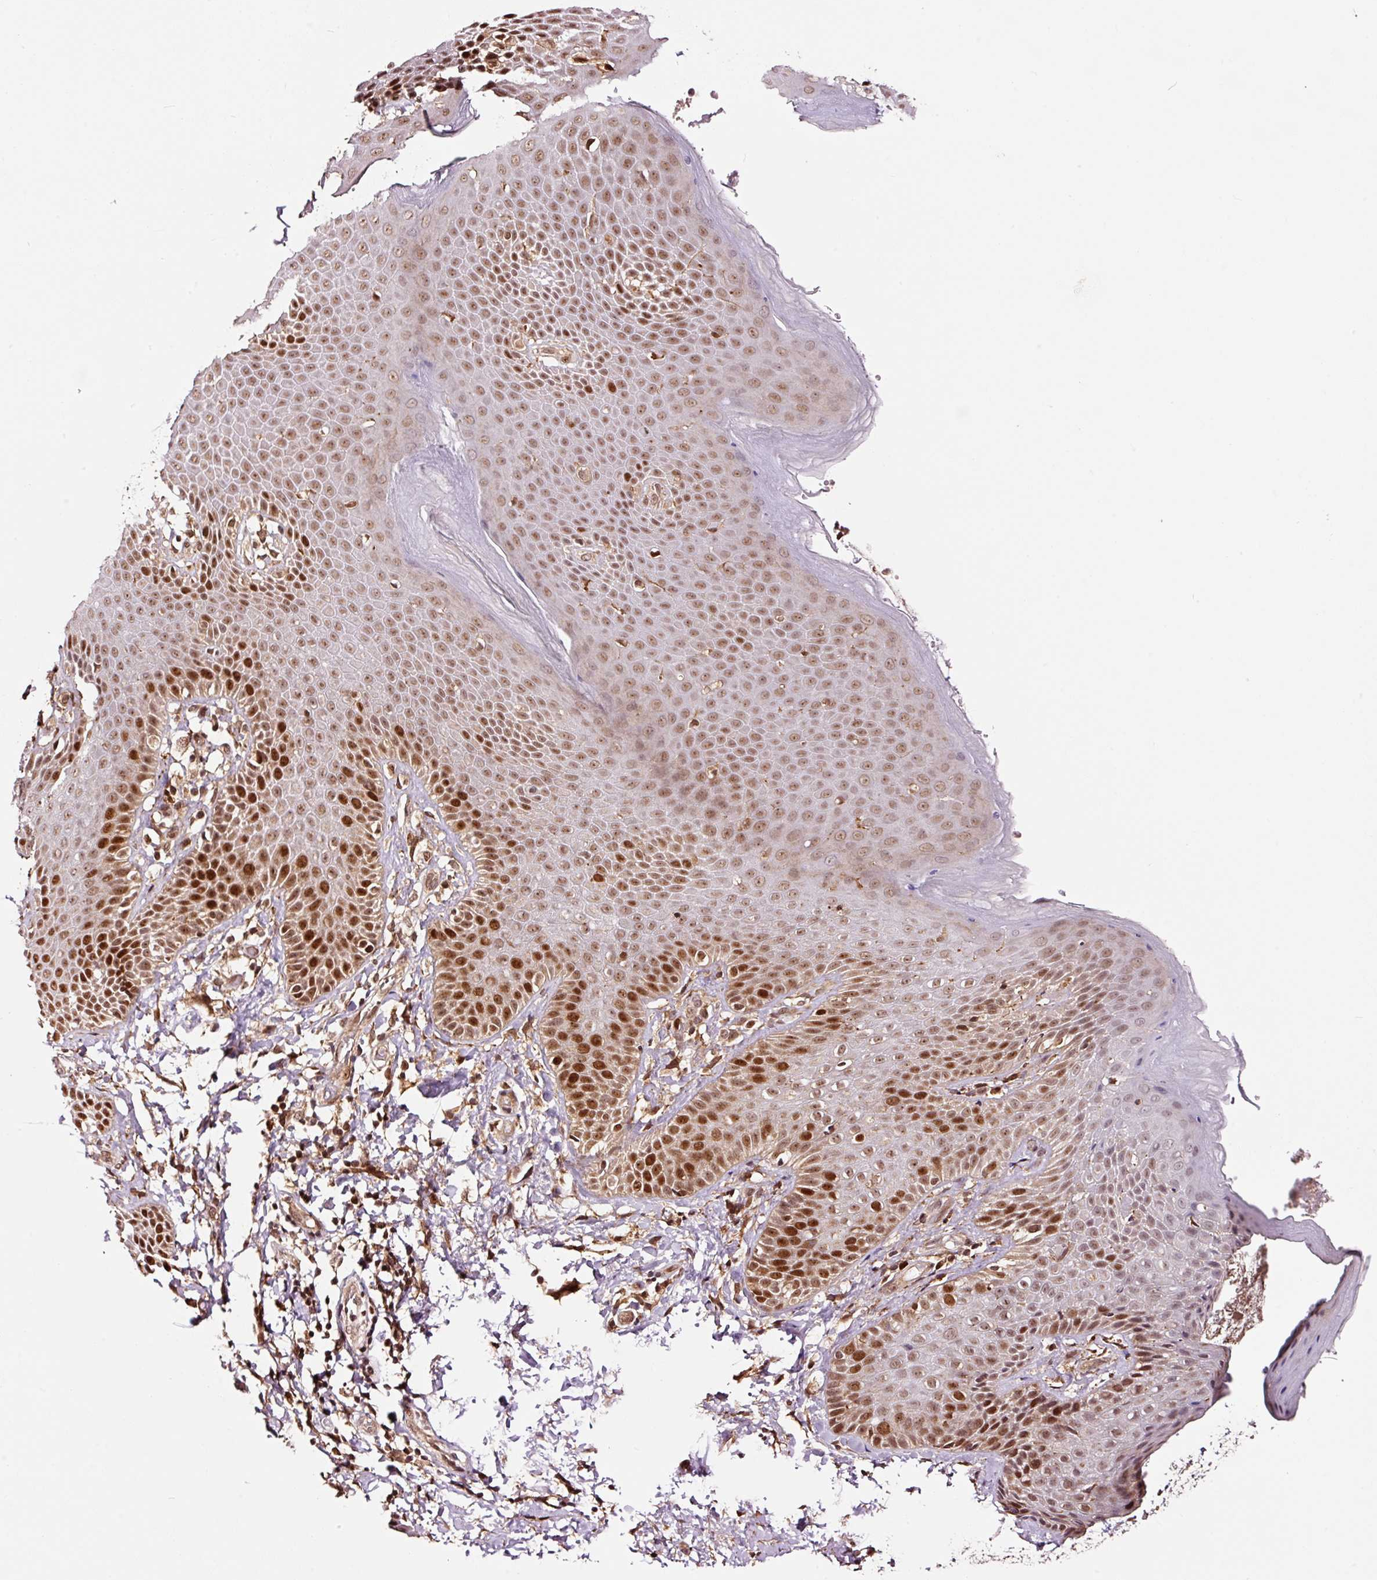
{"staining": {"intensity": "strong", "quantity": "25%-75%", "location": "nuclear"}, "tissue": "skin", "cell_type": "Epidermal cells", "image_type": "normal", "snomed": [{"axis": "morphology", "description": "Normal tissue, NOS"}, {"axis": "topography", "description": "Peripheral nerve tissue"}], "caption": "About 25%-75% of epidermal cells in normal skin reveal strong nuclear protein expression as visualized by brown immunohistochemical staining.", "gene": "RFC4", "patient": {"sex": "male", "age": 51}}